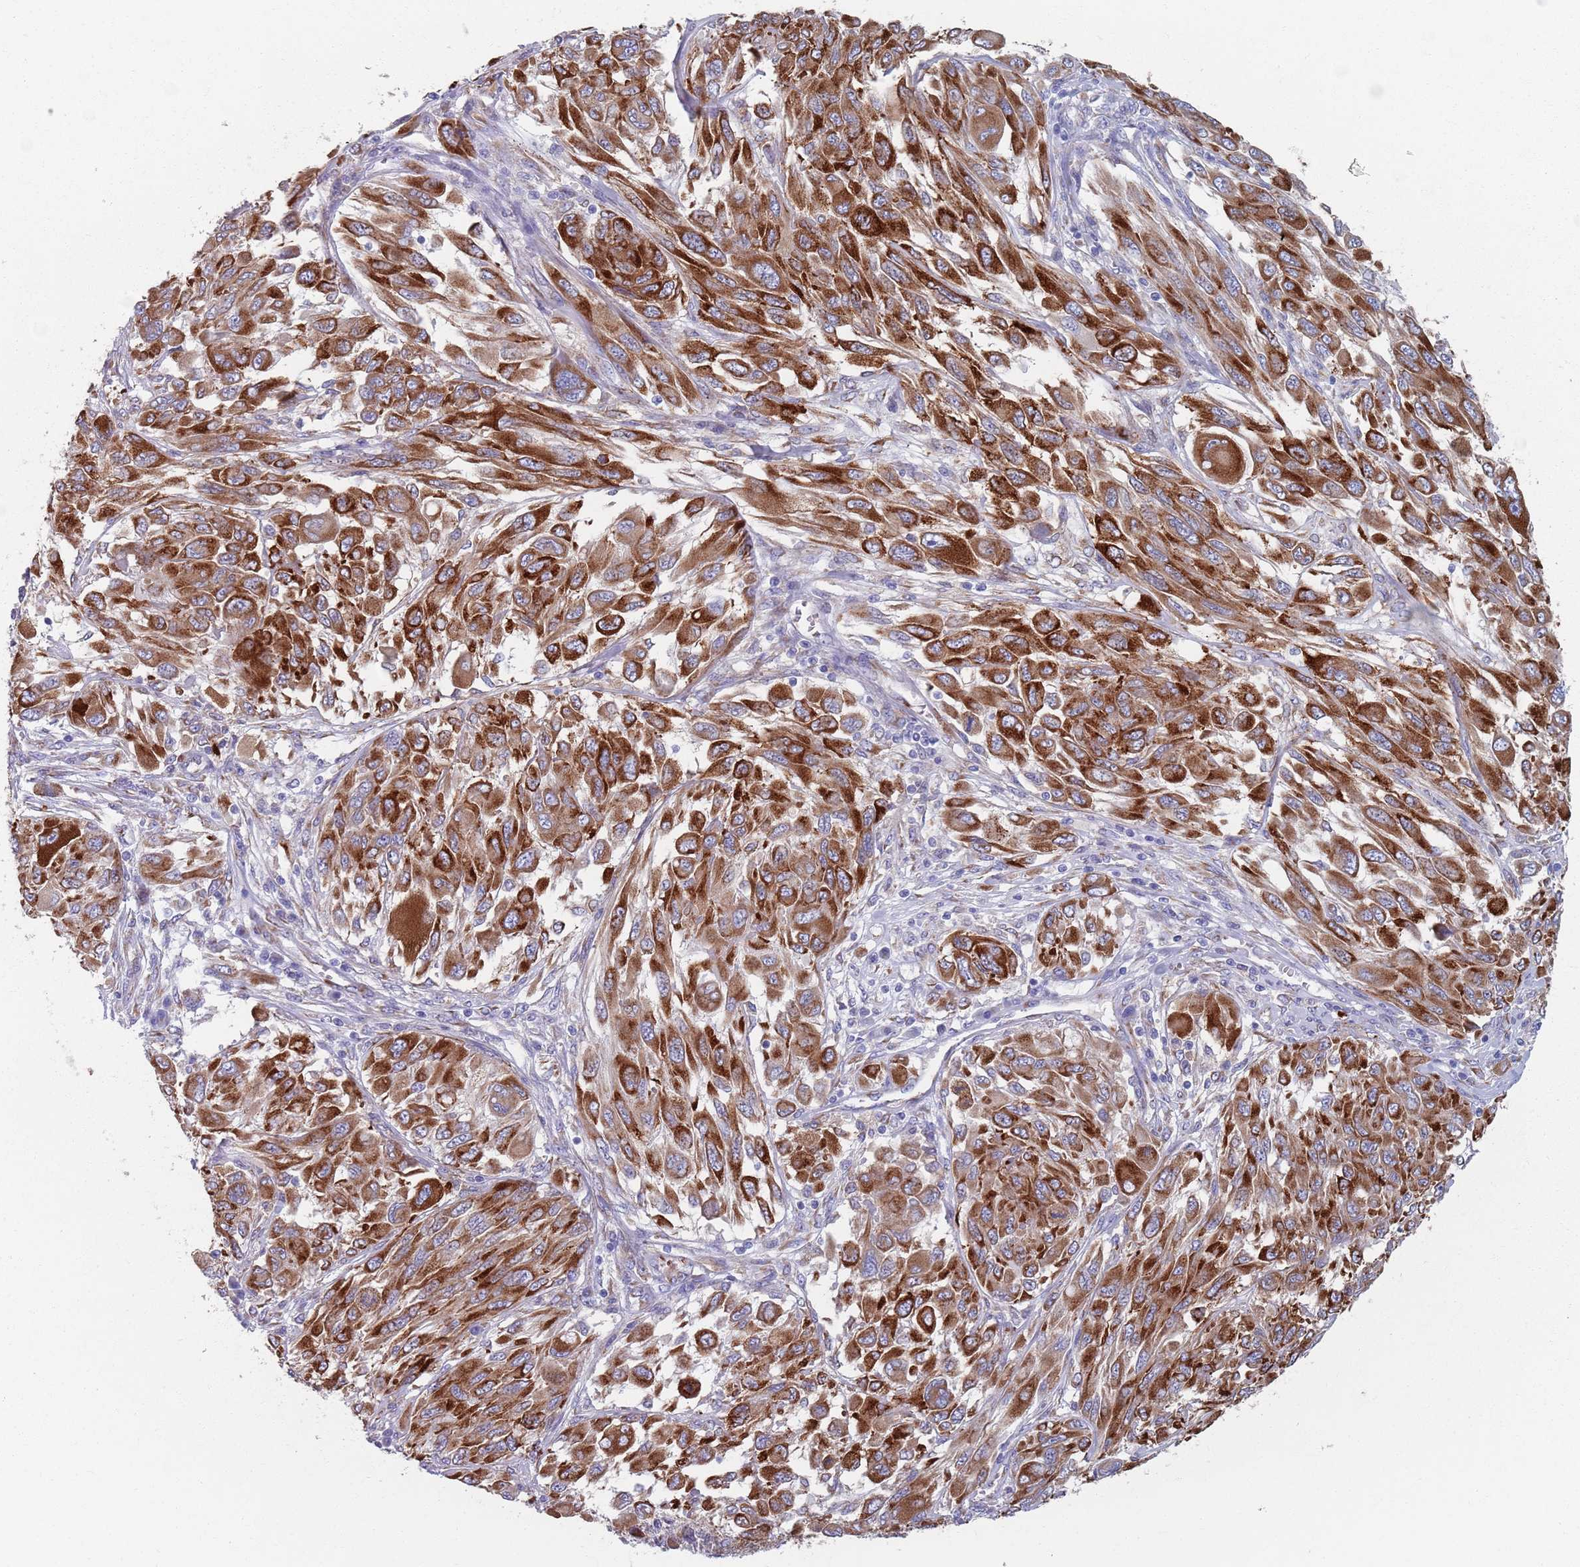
{"staining": {"intensity": "strong", "quantity": ">75%", "location": "cytoplasmic/membranous"}, "tissue": "melanoma", "cell_type": "Tumor cells", "image_type": "cancer", "snomed": [{"axis": "morphology", "description": "Malignant melanoma, NOS"}, {"axis": "topography", "description": "Skin"}], "caption": "Protein staining of melanoma tissue exhibits strong cytoplasmic/membranous positivity in about >75% of tumor cells. Immunohistochemistry stains the protein of interest in brown and the nuclei are stained blue.", "gene": "PLOD1", "patient": {"sex": "female", "age": 91}}